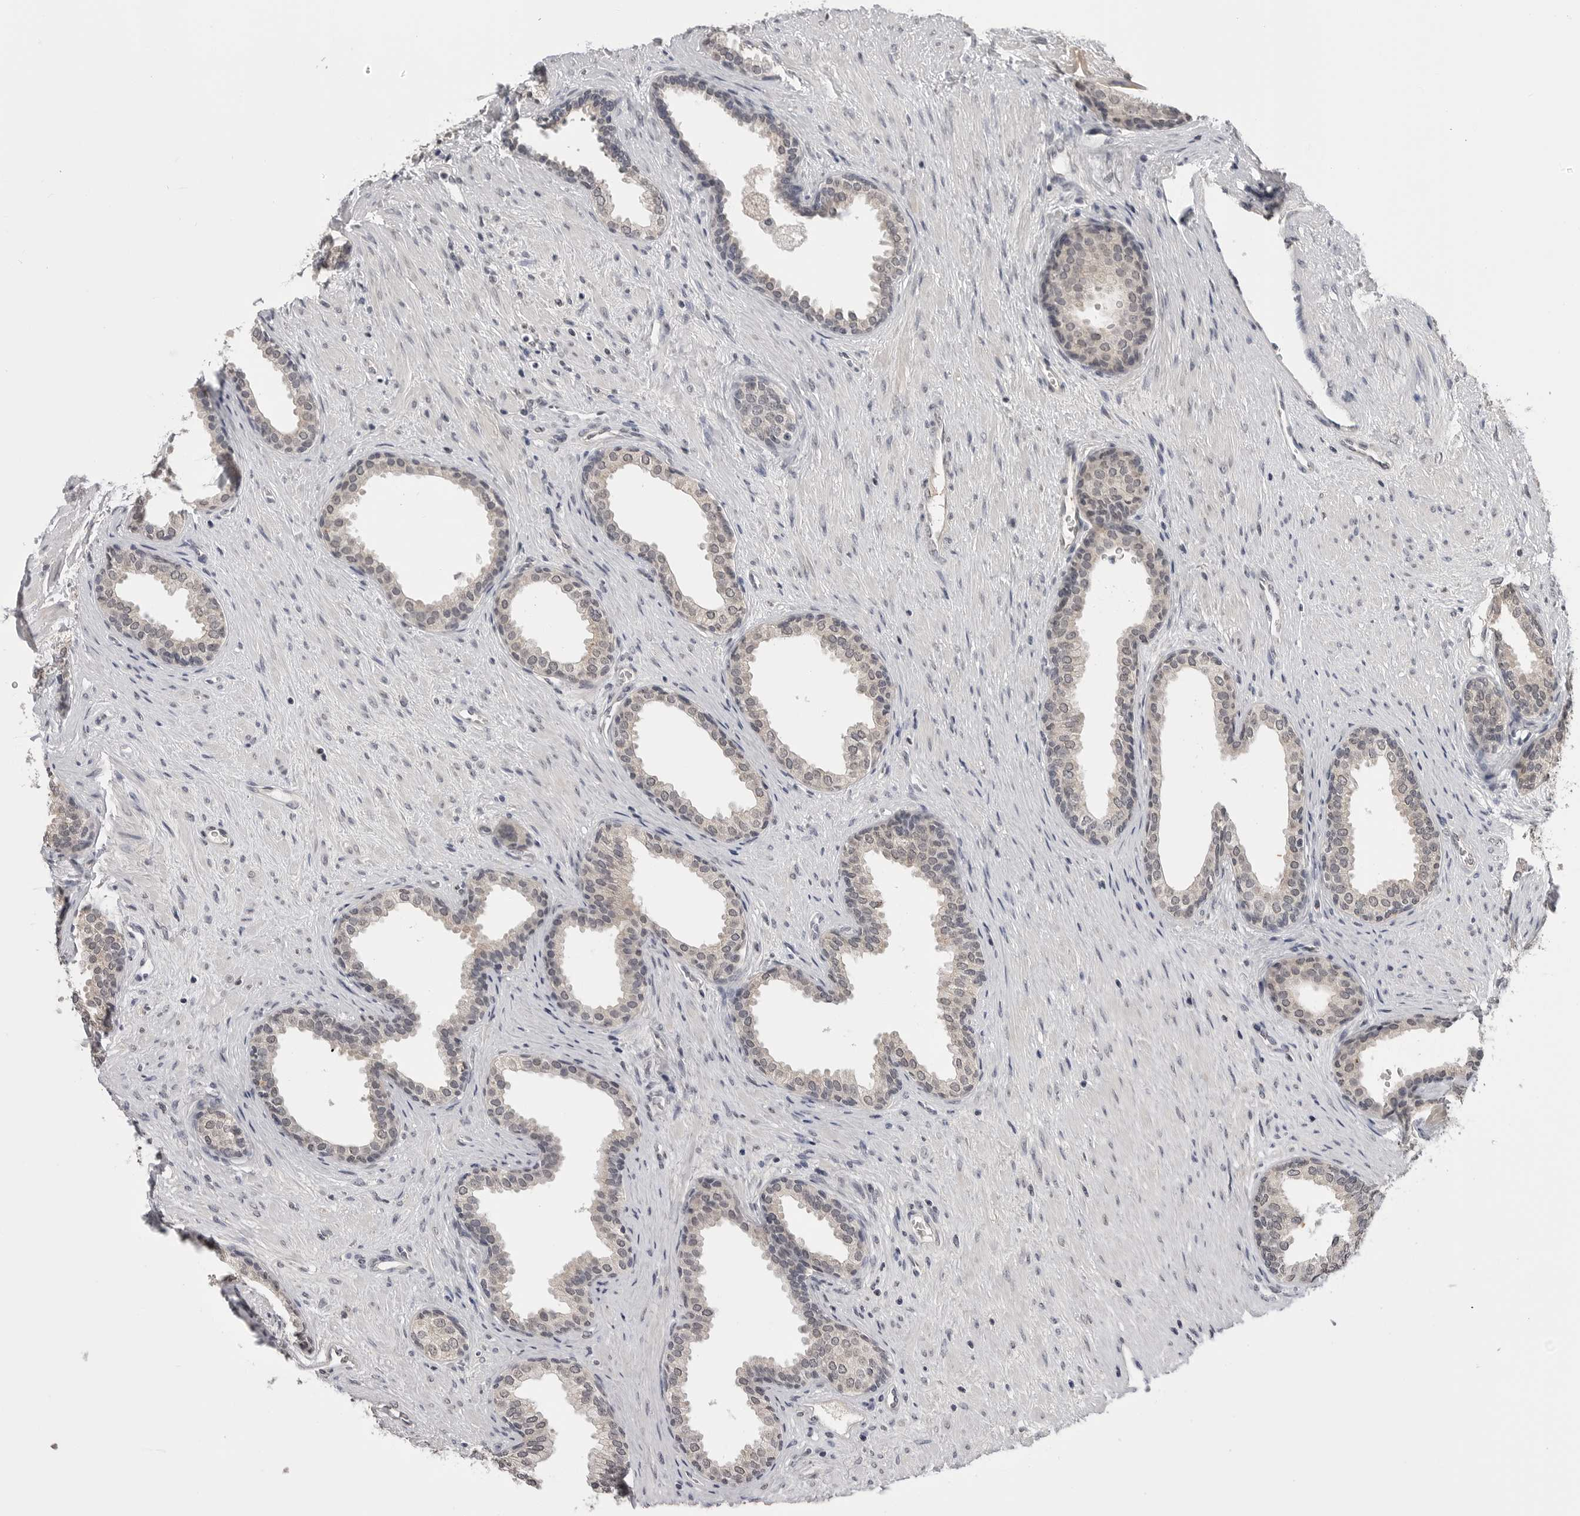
{"staining": {"intensity": "weak", "quantity": "<25%", "location": "nuclear"}, "tissue": "prostate", "cell_type": "Glandular cells", "image_type": "normal", "snomed": [{"axis": "morphology", "description": "Normal tissue, NOS"}, {"axis": "topography", "description": "Prostate"}], "caption": "Normal prostate was stained to show a protein in brown. There is no significant positivity in glandular cells. (Stains: DAB (3,3'-diaminobenzidine) IHC with hematoxylin counter stain, Microscopy: brightfield microscopy at high magnification).", "gene": "CDK20", "patient": {"sex": "male", "age": 76}}